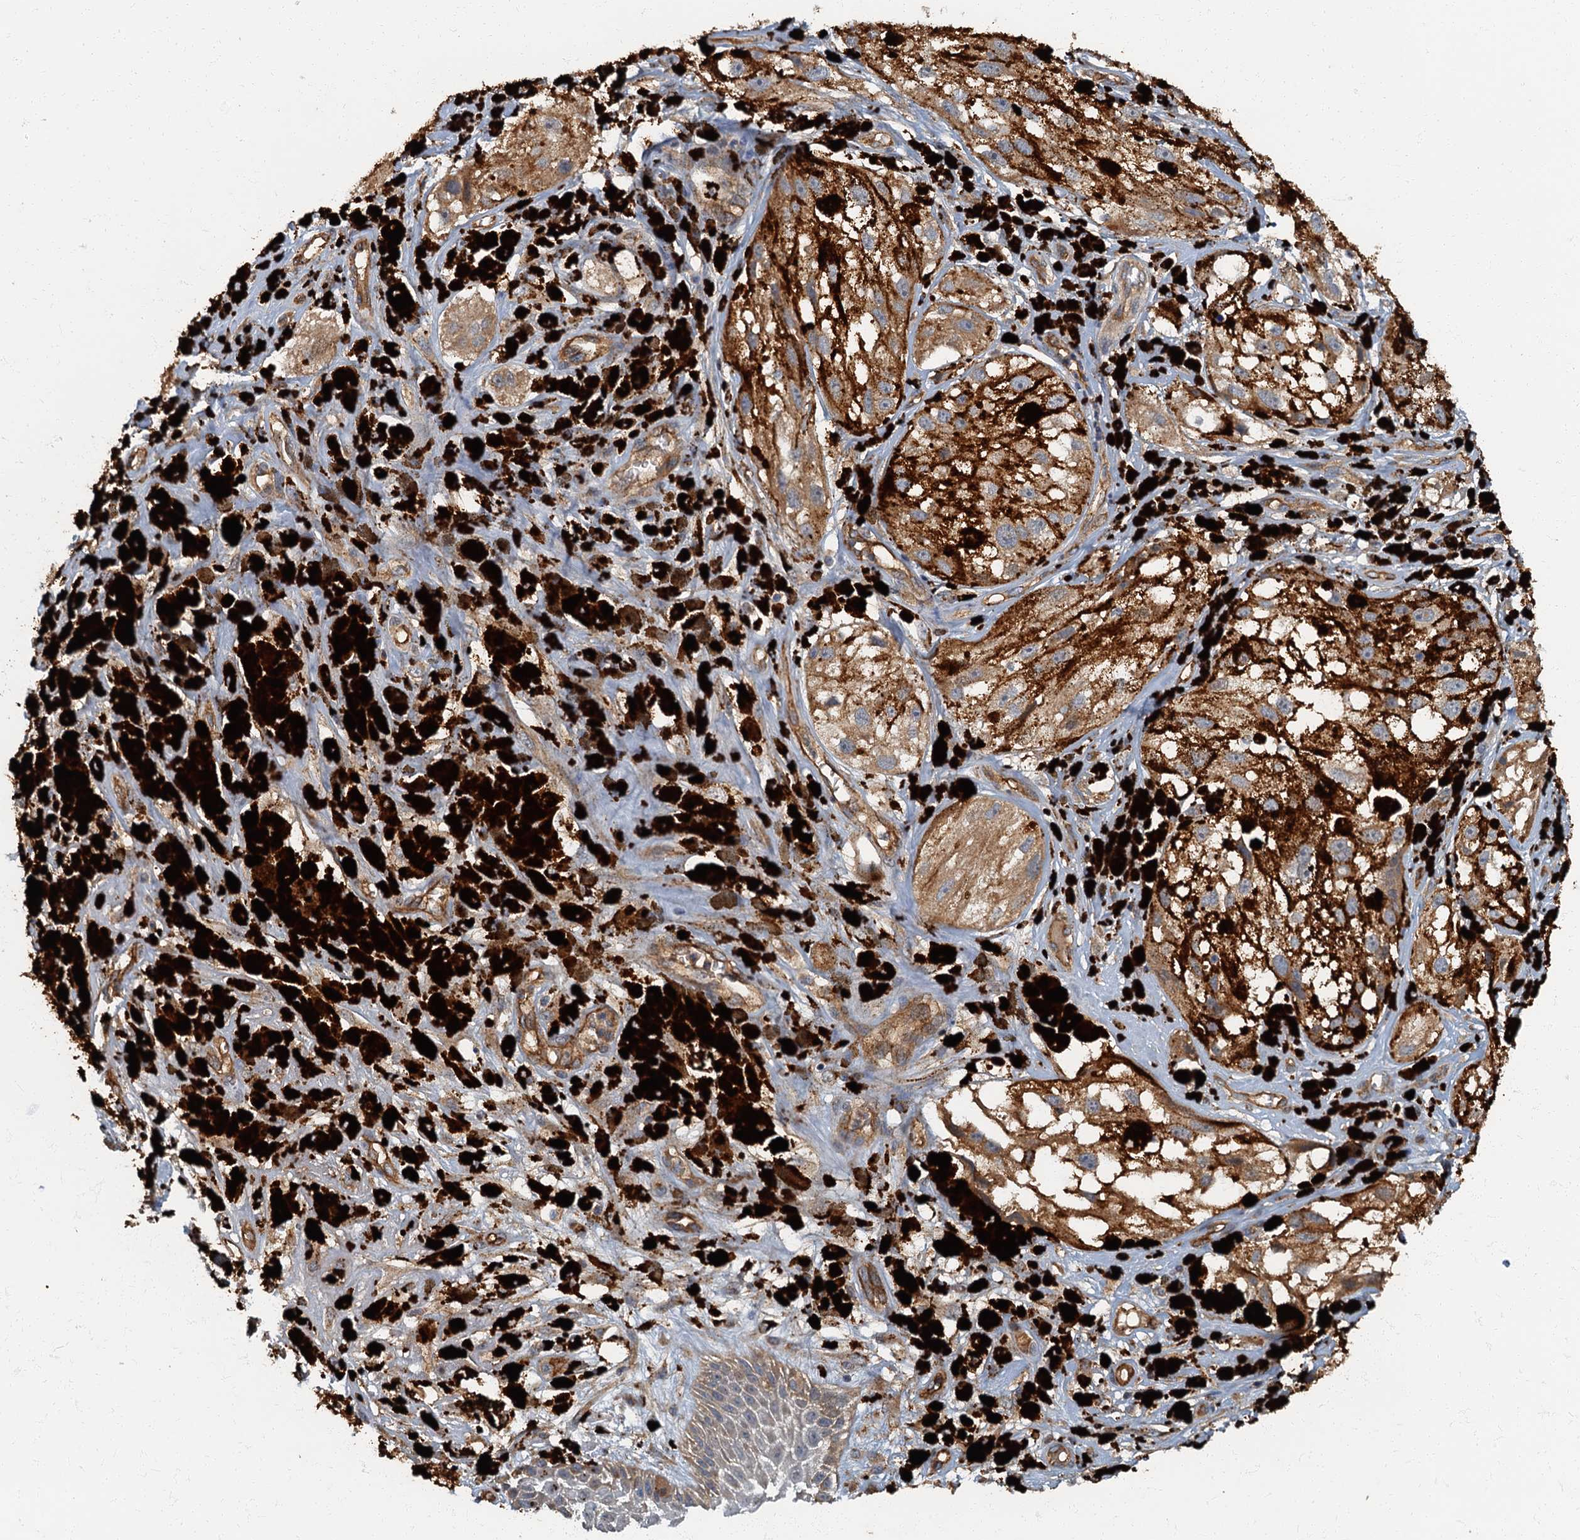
{"staining": {"intensity": "moderate", "quantity": ">75%", "location": "cytoplasmic/membranous"}, "tissue": "melanoma", "cell_type": "Tumor cells", "image_type": "cancer", "snomed": [{"axis": "morphology", "description": "Malignant melanoma, NOS"}, {"axis": "topography", "description": "Skin"}], "caption": "Protein expression analysis of human melanoma reveals moderate cytoplasmic/membranous expression in approximately >75% of tumor cells.", "gene": "ARL11", "patient": {"sex": "male", "age": 88}}